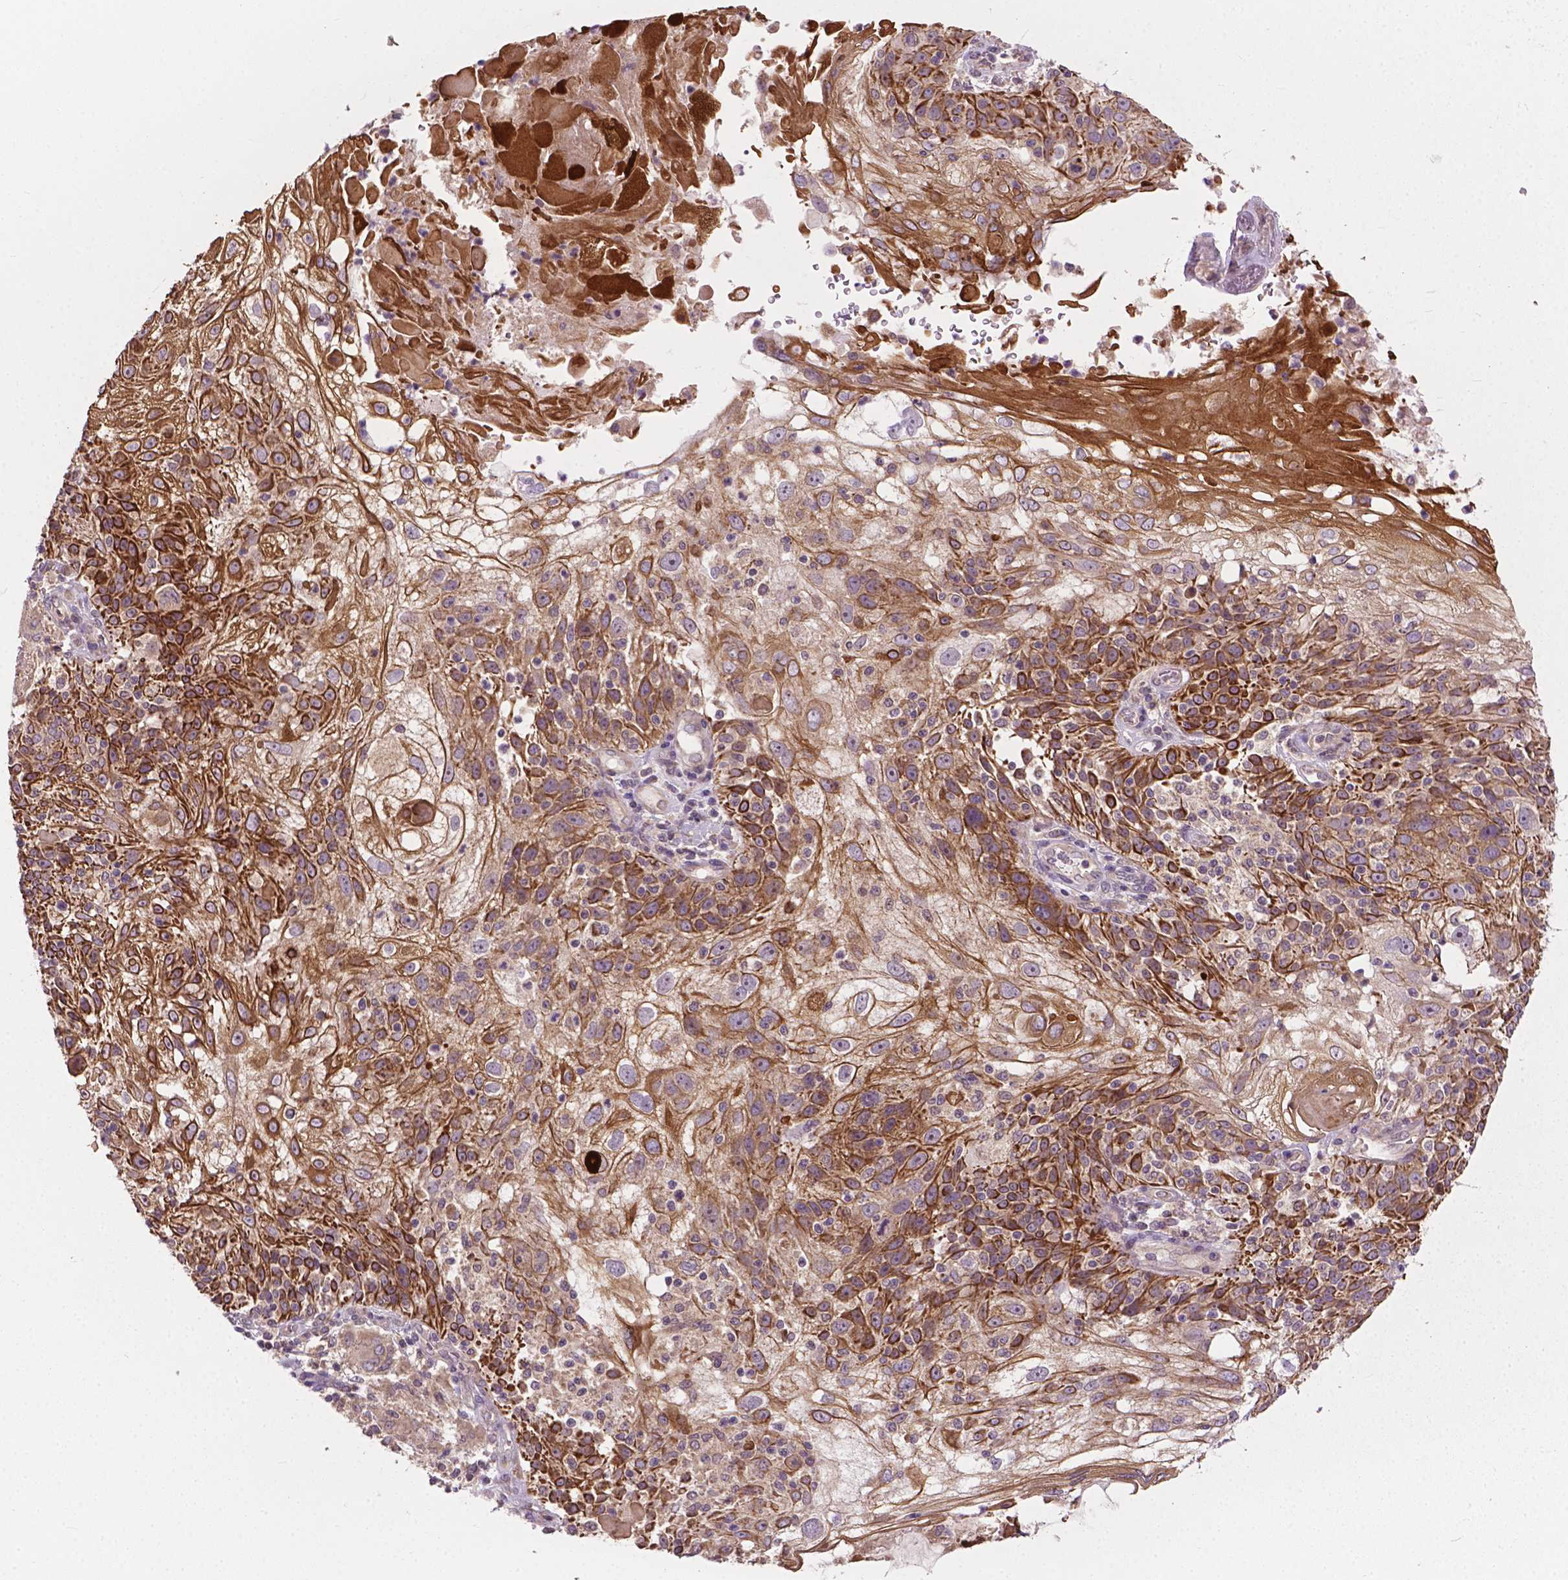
{"staining": {"intensity": "strong", "quantity": ">75%", "location": "cytoplasmic/membranous"}, "tissue": "skin cancer", "cell_type": "Tumor cells", "image_type": "cancer", "snomed": [{"axis": "morphology", "description": "Normal tissue, NOS"}, {"axis": "morphology", "description": "Squamous cell carcinoma, NOS"}, {"axis": "topography", "description": "Skin"}], "caption": "Strong cytoplasmic/membranous staining is identified in approximately >75% of tumor cells in skin squamous cell carcinoma.", "gene": "MZT1", "patient": {"sex": "female", "age": 83}}